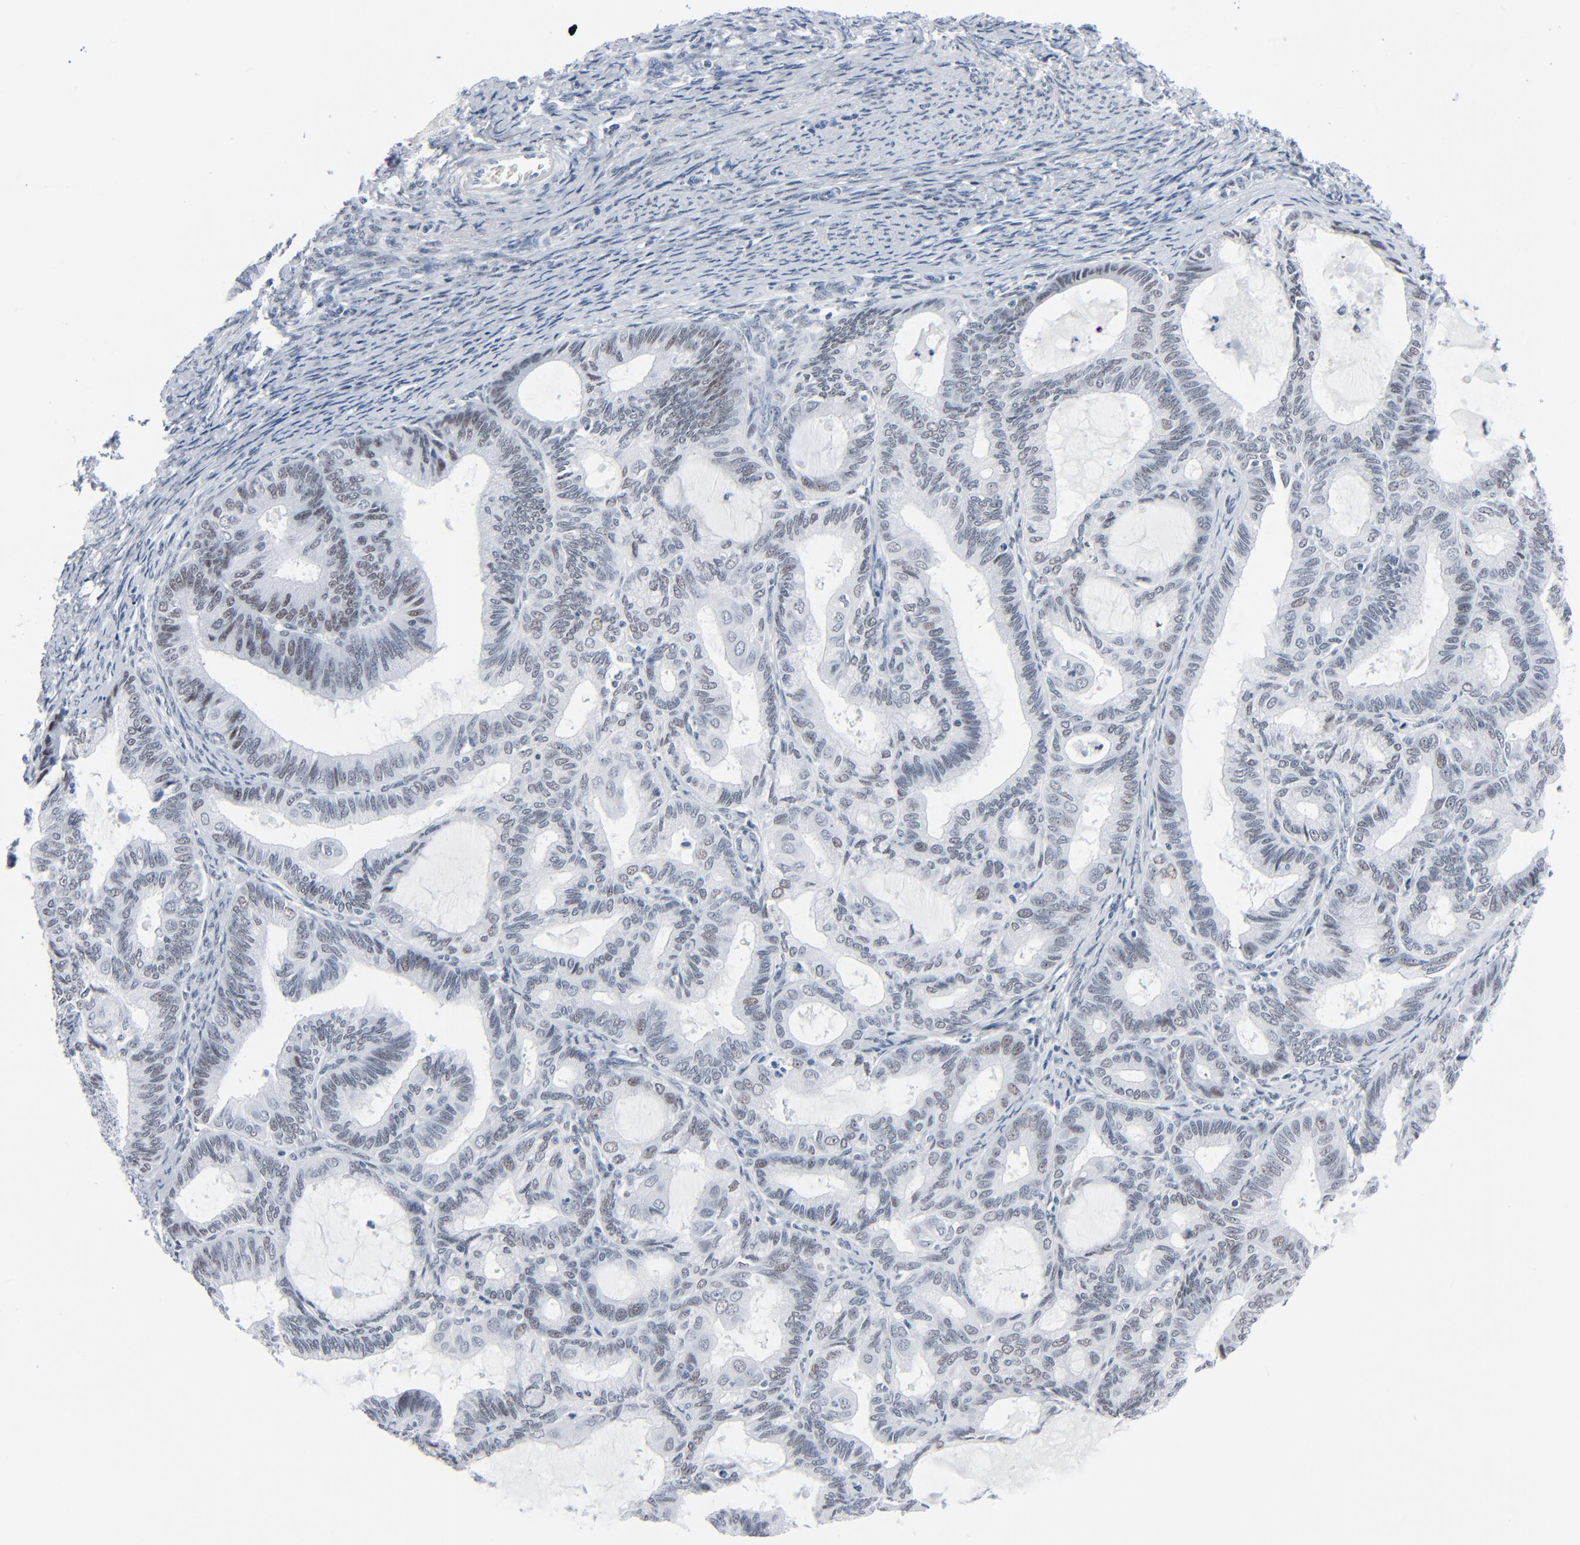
{"staining": {"intensity": "weak", "quantity": ">75%", "location": "nuclear"}, "tissue": "endometrial cancer", "cell_type": "Tumor cells", "image_type": "cancer", "snomed": [{"axis": "morphology", "description": "Adenocarcinoma, NOS"}, {"axis": "topography", "description": "Endometrium"}], "caption": "A micrograph showing weak nuclear staining in approximately >75% of tumor cells in endometrial cancer, as visualized by brown immunohistochemical staining.", "gene": "SIRT1", "patient": {"sex": "female", "age": 63}}